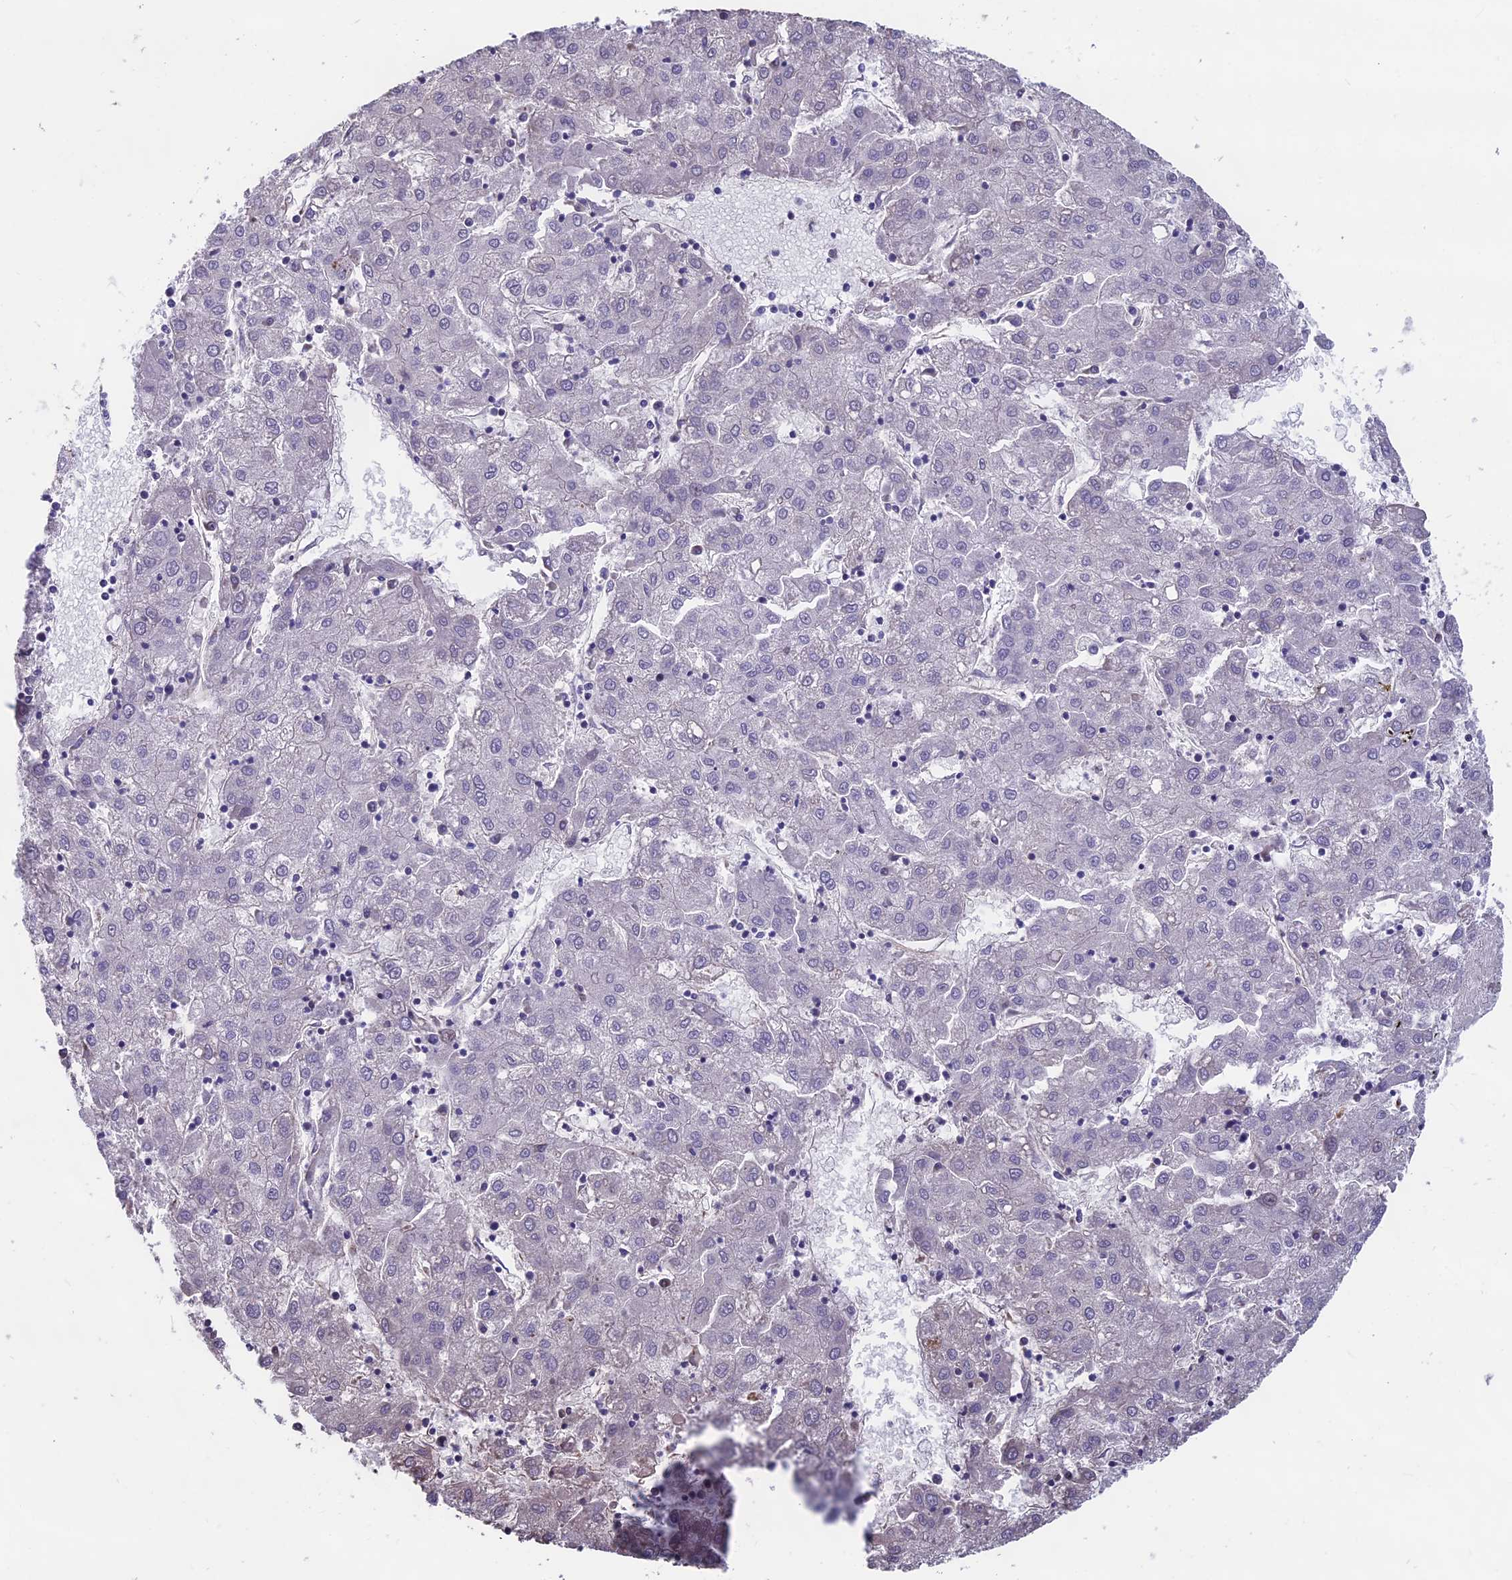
{"staining": {"intensity": "negative", "quantity": "none", "location": "none"}, "tissue": "liver cancer", "cell_type": "Tumor cells", "image_type": "cancer", "snomed": [{"axis": "morphology", "description": "Carcinoma, Hepatocellular, NOS"}, {"axis": "topography", "description": "Liver"}], "caption": "The micrograph demonstrates no significant staining in tumor cells of hepatocellular carcinoma (liver).", "gene": "SEH1L", "patient": {"sex": "male", "age": 72}}